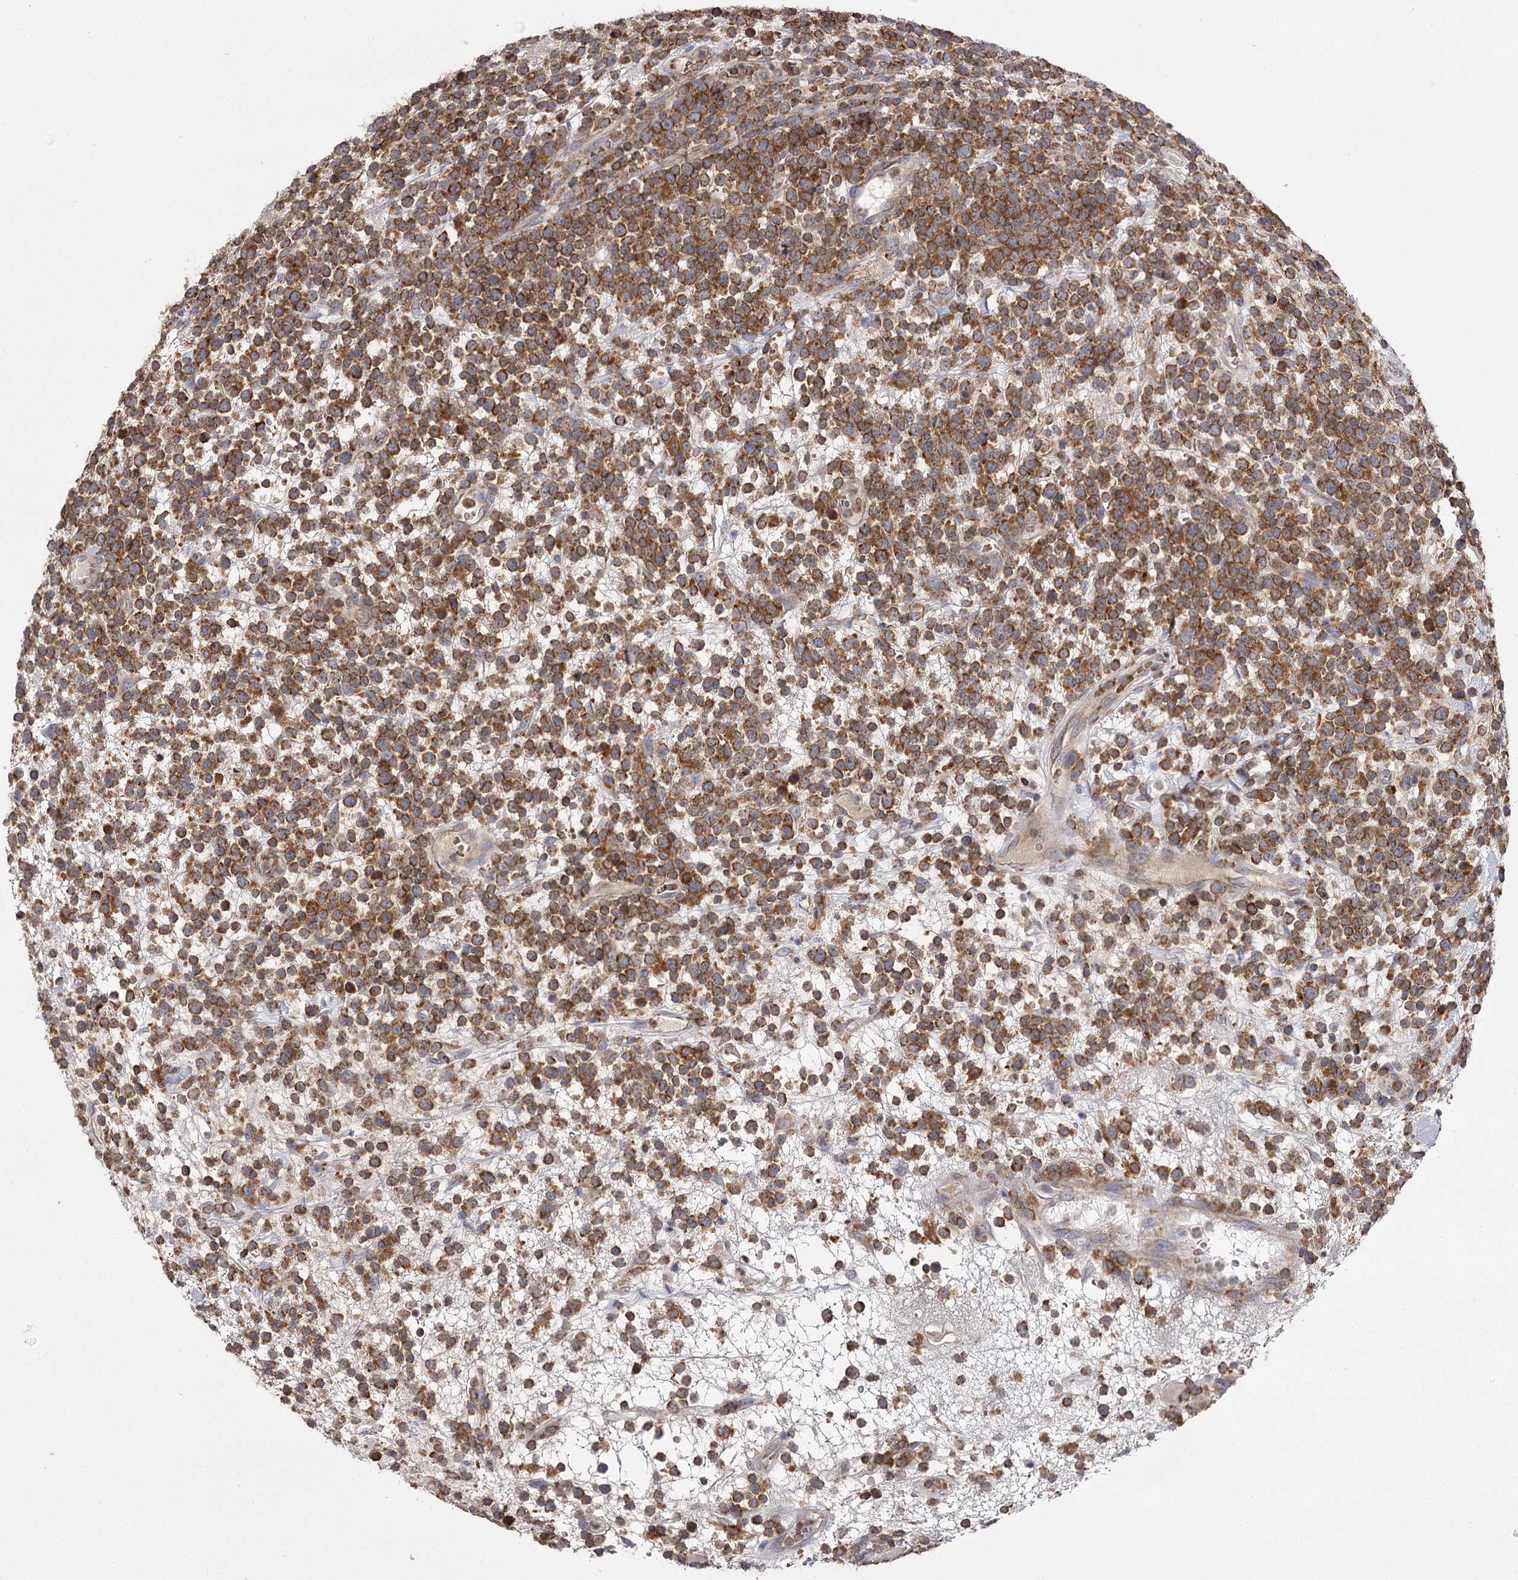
{"staining": {"intensity": "strong", "quantity": ">75%", "location": "cytoplasmic/membranous"}, "tissue": "lymphoma", "cell_type": "Tumor cells", "image_type": "cancer", "snomed": [{"axis": "morphology", "description": "Malignant lymphoma, non-Hodgkin's type, High grade"}, {"axis": "topography", "description": "Colon"}], "caption": "Brown immunohistochemical staining in human lymphoma shows strong cytoplasmic/membranous expression in approximately >75% of tumor cells. (brown staining indicates protein expression, while blue staining denotes nuclei).", "gene": "RASSF6", "patient": {"sex": "female", "age": 53}}